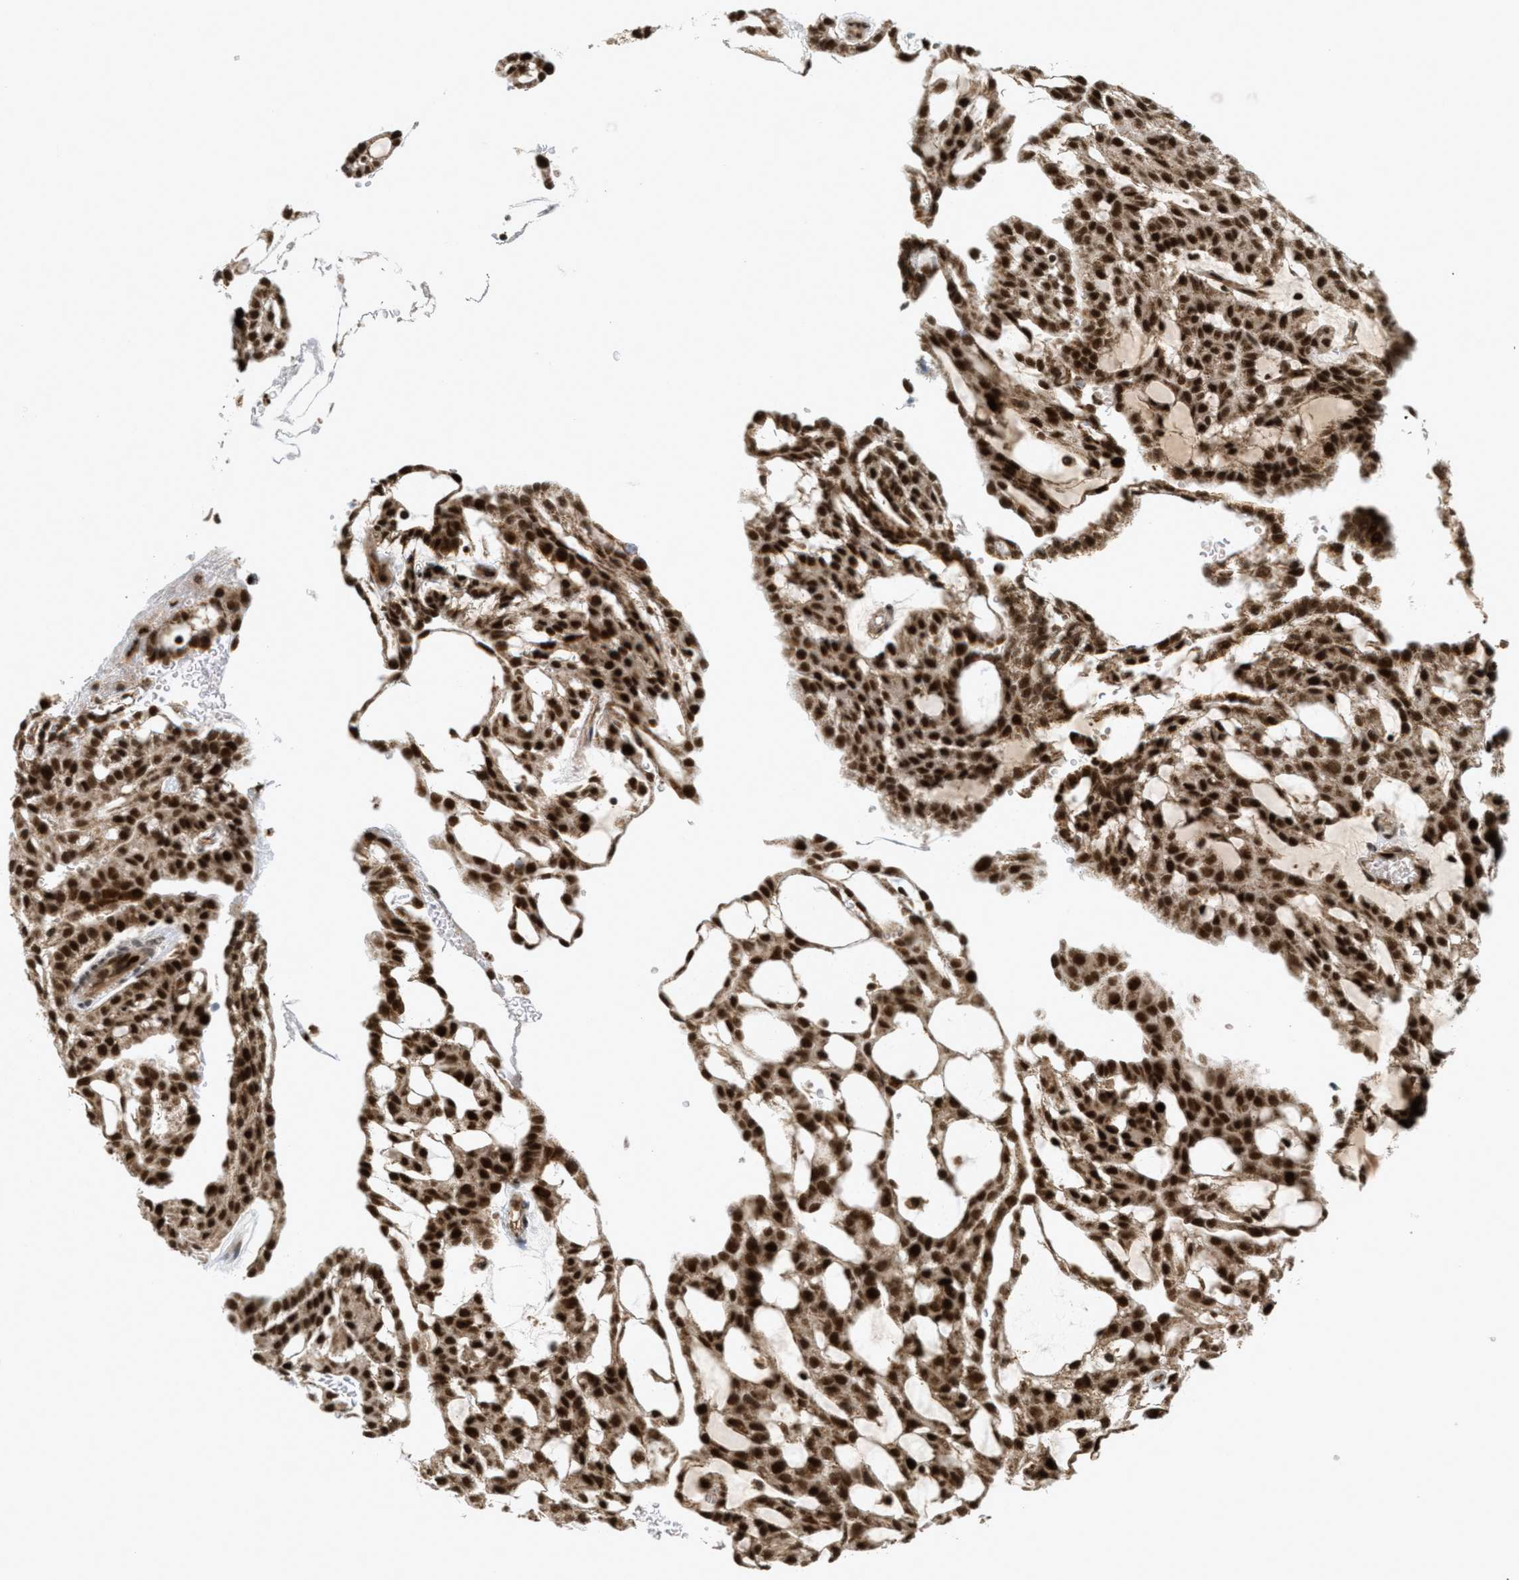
{"staining": {"intensity": "strong", "quantity": ">75%", "location": "cytoplasmic/membranous,nuclear"}, "tissue": "renal cancer", "cell_type": "Tumor cells", "image_type": "cancer", "snomed": [{"axis": "morphology", "description": "Adenocarcinoma, NOS"}, {"axis": "topography", "description": "Kidney"}], "caption": "The image shows immunohistochemical staining of renal cancer (adenocarcinoma). There is strong cytoplasmic/membranous and nuclear positivity is appreciated in about >75% of tumor cells.", "gene": "TLK1", "patient": {"sex": "male", "age": 63}}